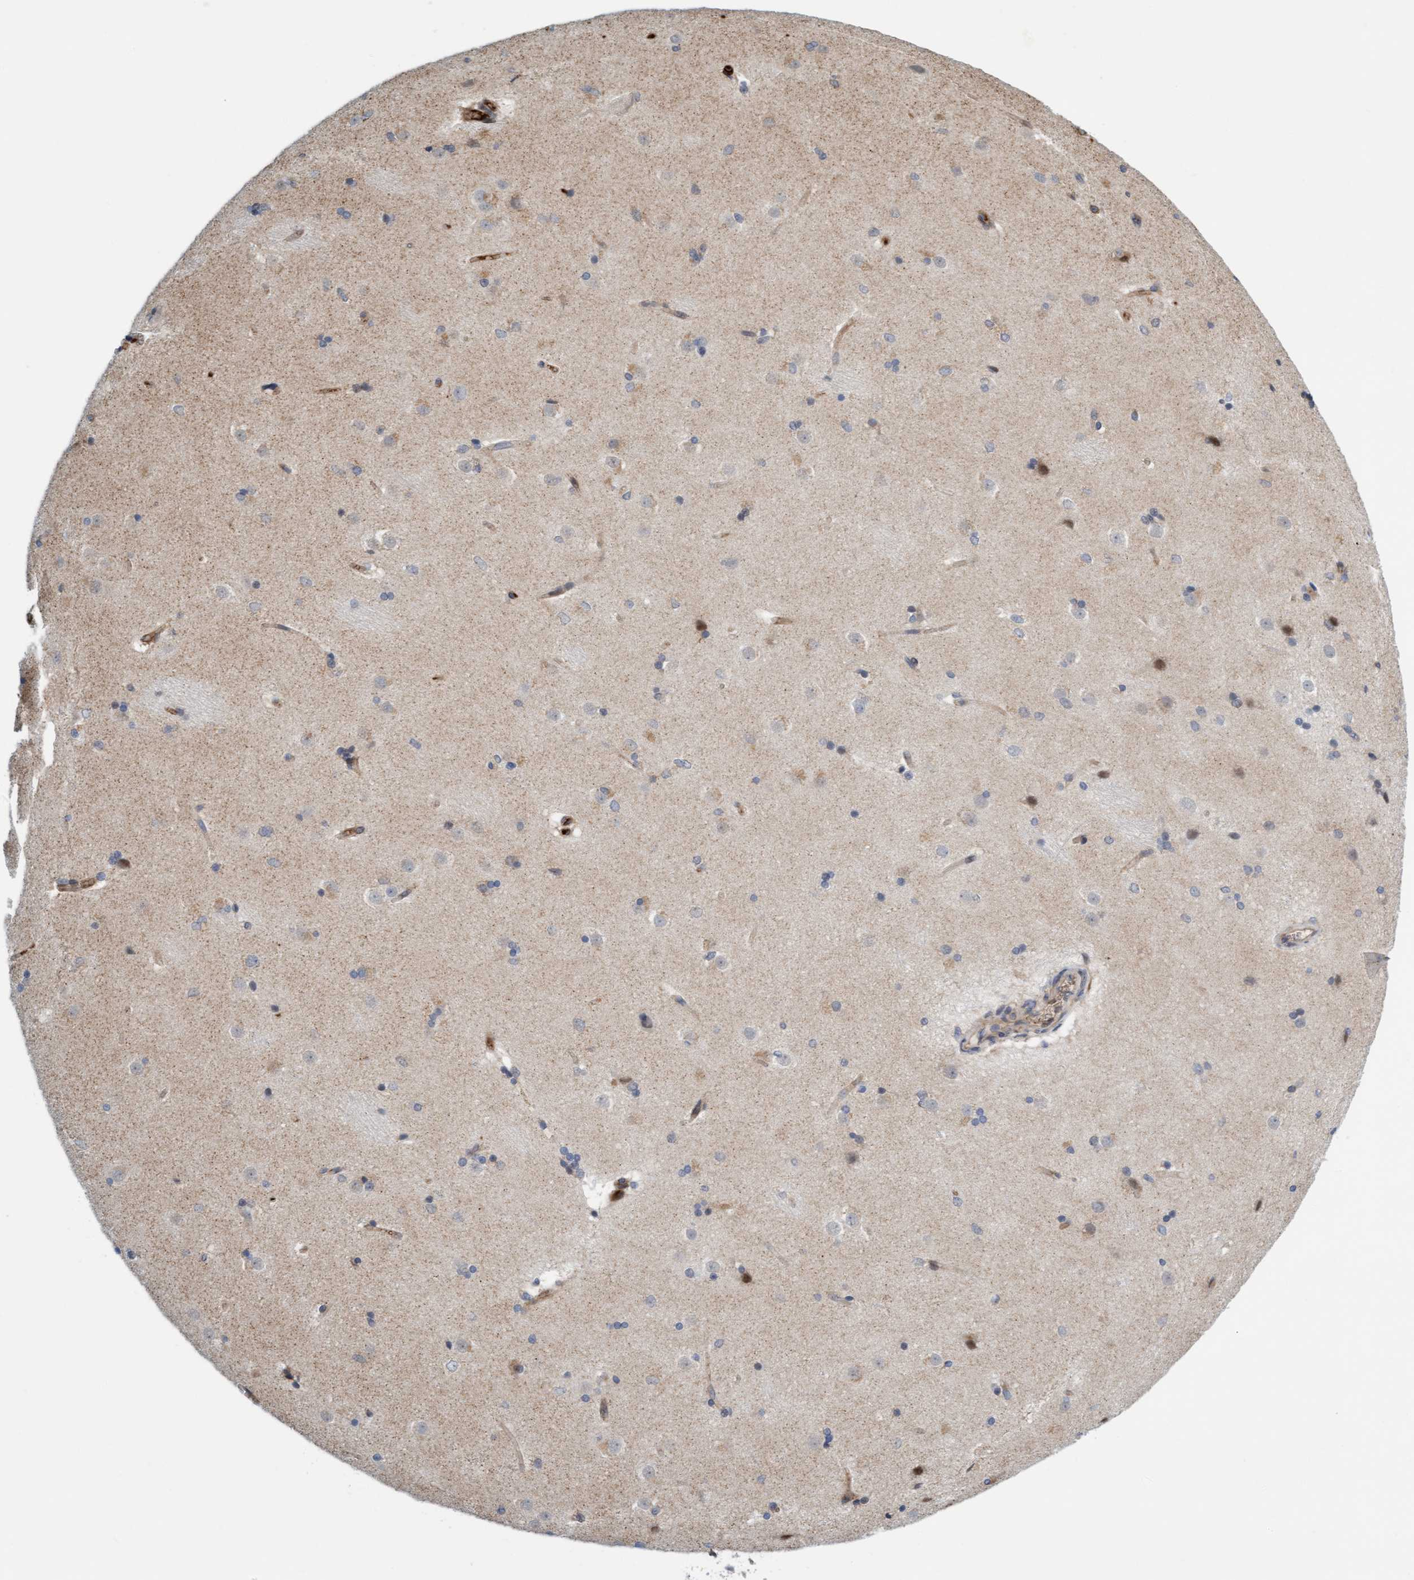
{"staining": {"intensity": "weak", "quantity": "<25%", "location": "cytoplasmic/membranous"}, "tissue": "caudate", "cell_type": "Glial cells", "image_type": "normal", "snomed": [{"axis": "morphology", "description": "Normal tissue, NOS"}, {"axis": "topography", "description": "Lateral ventricle wall"}], "caption": "DAB immunohistochemical staining of benign caudate exhibits no significant staining in glial cells.", "gene": "EIF4EBP1", "patient": {"sex": "female", "age": 19}}